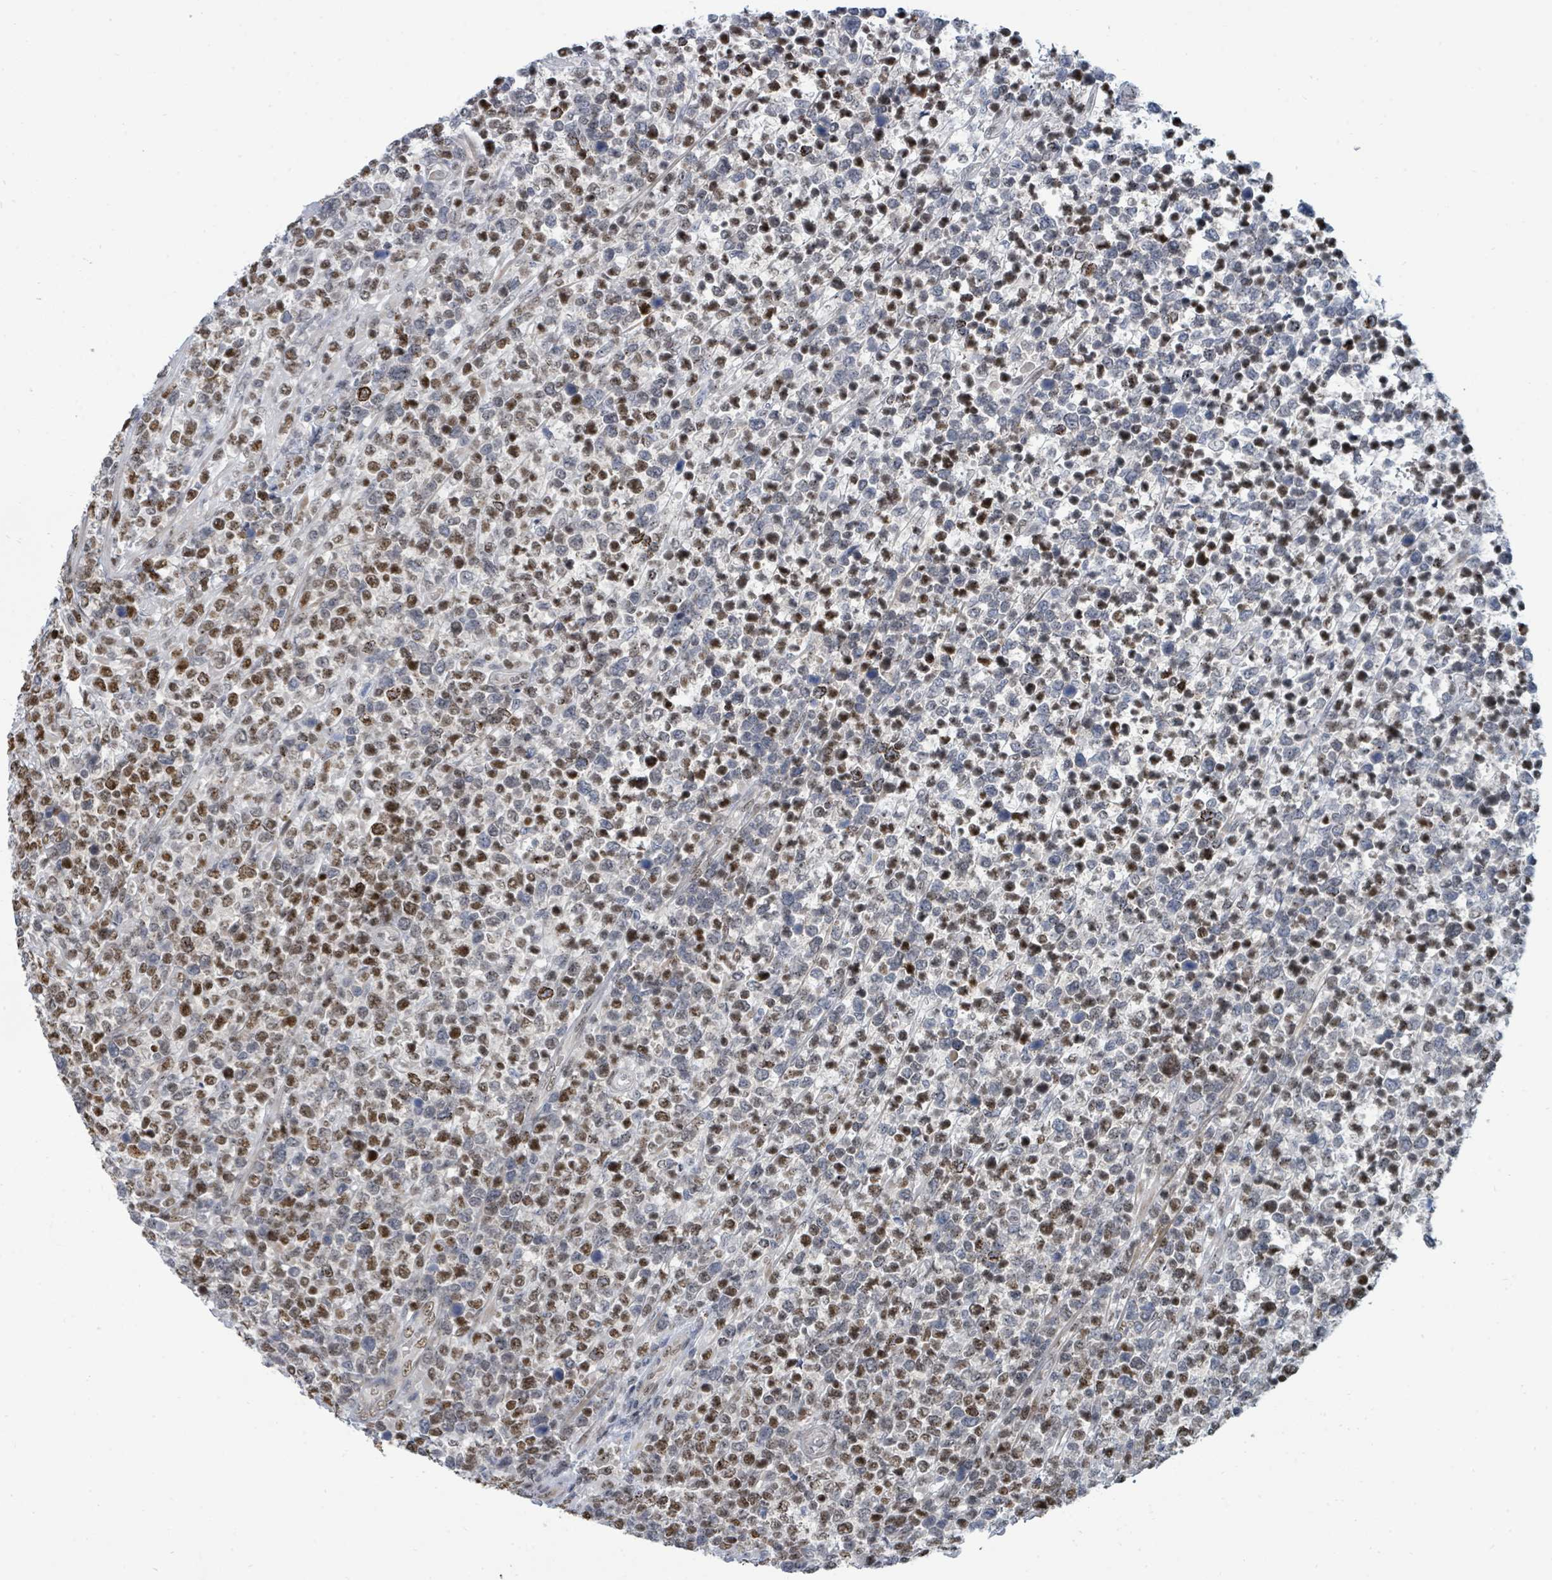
{"staining": {"intensity": "strong", "quantity": "25%-75%", "location": "nuclear"}, "tissue": "lymphoma", "cell_type": "Tumor cells", "image_type": "cancer", "snomed": [{"axis": "morphology", "description": "Malignant lymphoma, non-Hodgkin's type, High grade"}, {"axis": "topography", "description": "Soft tissue"}], "caption": "A brown stain labels strong nuclear staining of a protein in human lymphoma tumor cells.", "gene": "SUMO4", "patient": {"sex": "female", "age": 56}}